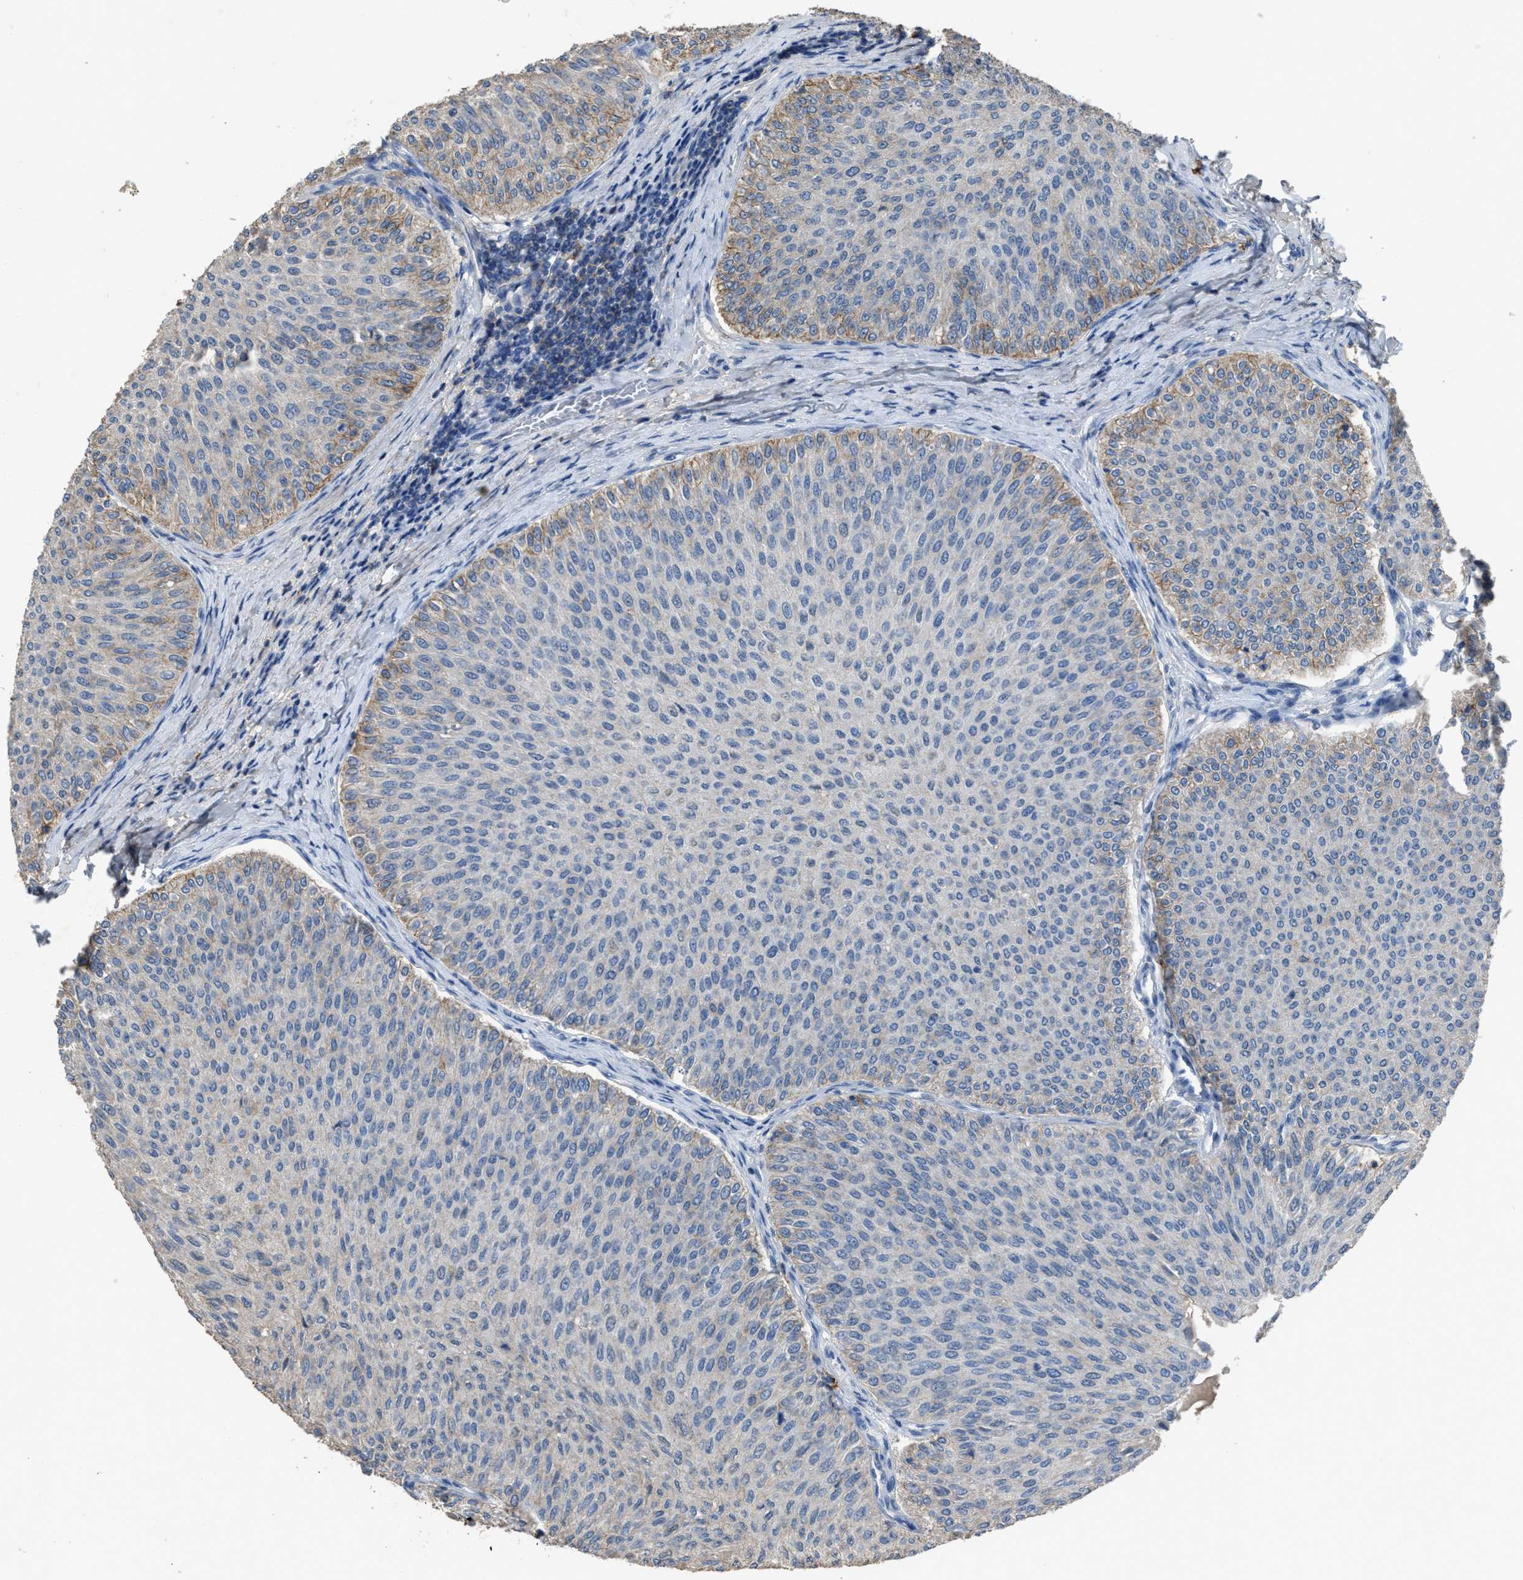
{"staining": {"intensity": "moderate", "quantity": "<25%", "location": "cytoplasmic/membranous"}, "tissue": "urothelial cancer", "cell_type": "Tumor cells", "image_type": "cancer", "snomed": [{"axis": "morphology", "description": "Urothelial carcinoma, Low grade"}, {"axis": "topography", "description": "Urinary bladder"}], "caption": "Moderate cytoplasmic/membranous protein positivity is identified in approximately <25% of tumor cells in urothelial cancer.", "gene": "OR51E1", "patient": {"sex": "male", "age": 78}}